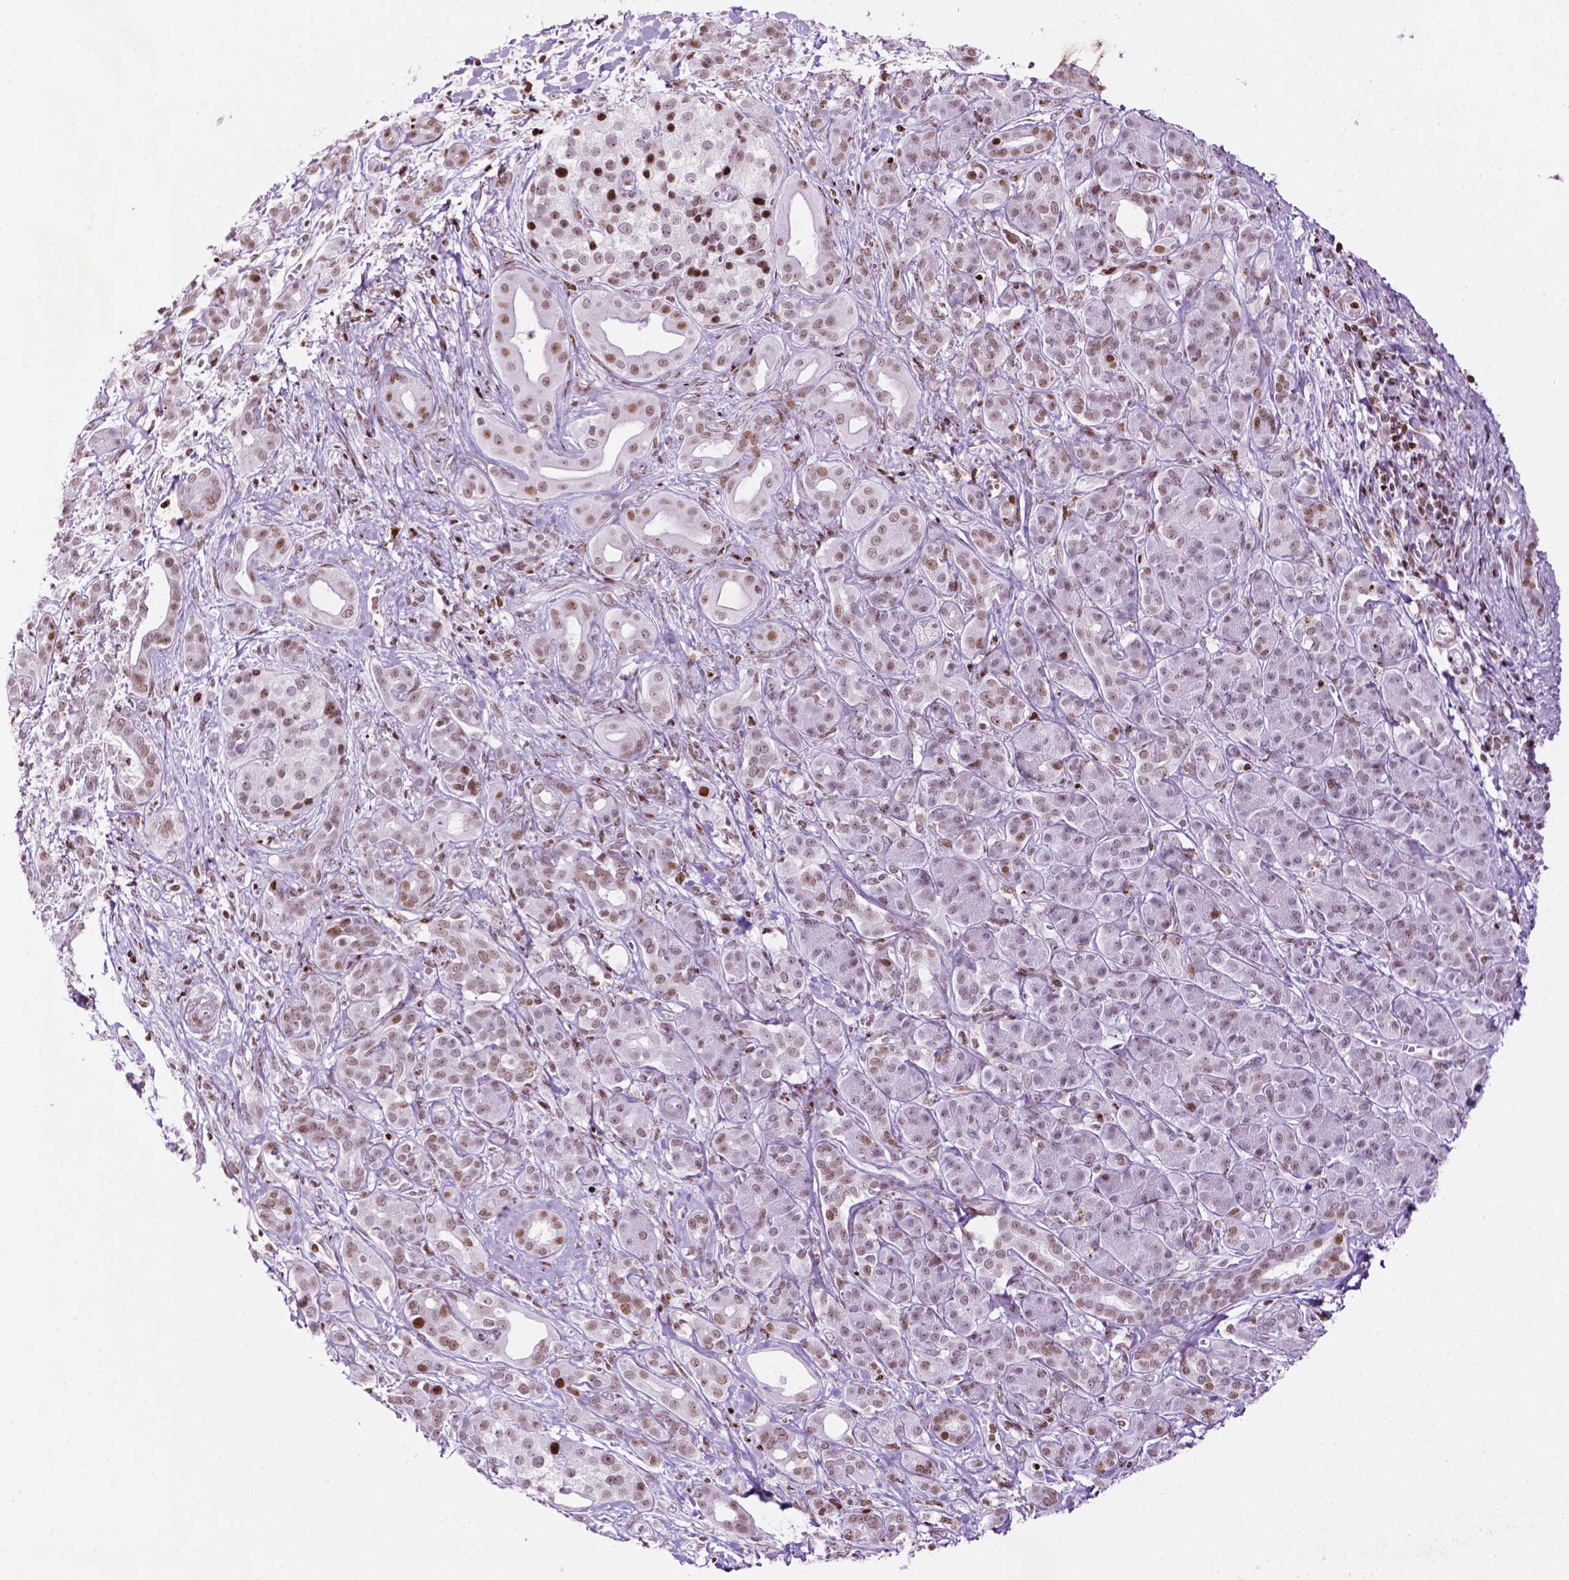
{"staining": {"intensity": "moderate", "quantity": ">75%", "location": "nuclear"}, "tissue": "pancreatic cancer", "cell_type": "Tumor cells", "image_type": "cancer", "snomed": [{"axis": "morphology", "description": "Adenocarcinoma, NOS"}, {"axis": "topography", "description": "Pancreas"}], "caption": "Immunohistochemical staining of pancreatic adenocarcinoma exhibits moderate nuclear protein positivity in approximately >75% of tumor cells.", "gene": "TMEM250", "patient": {"sex": "male", "age": 61}}